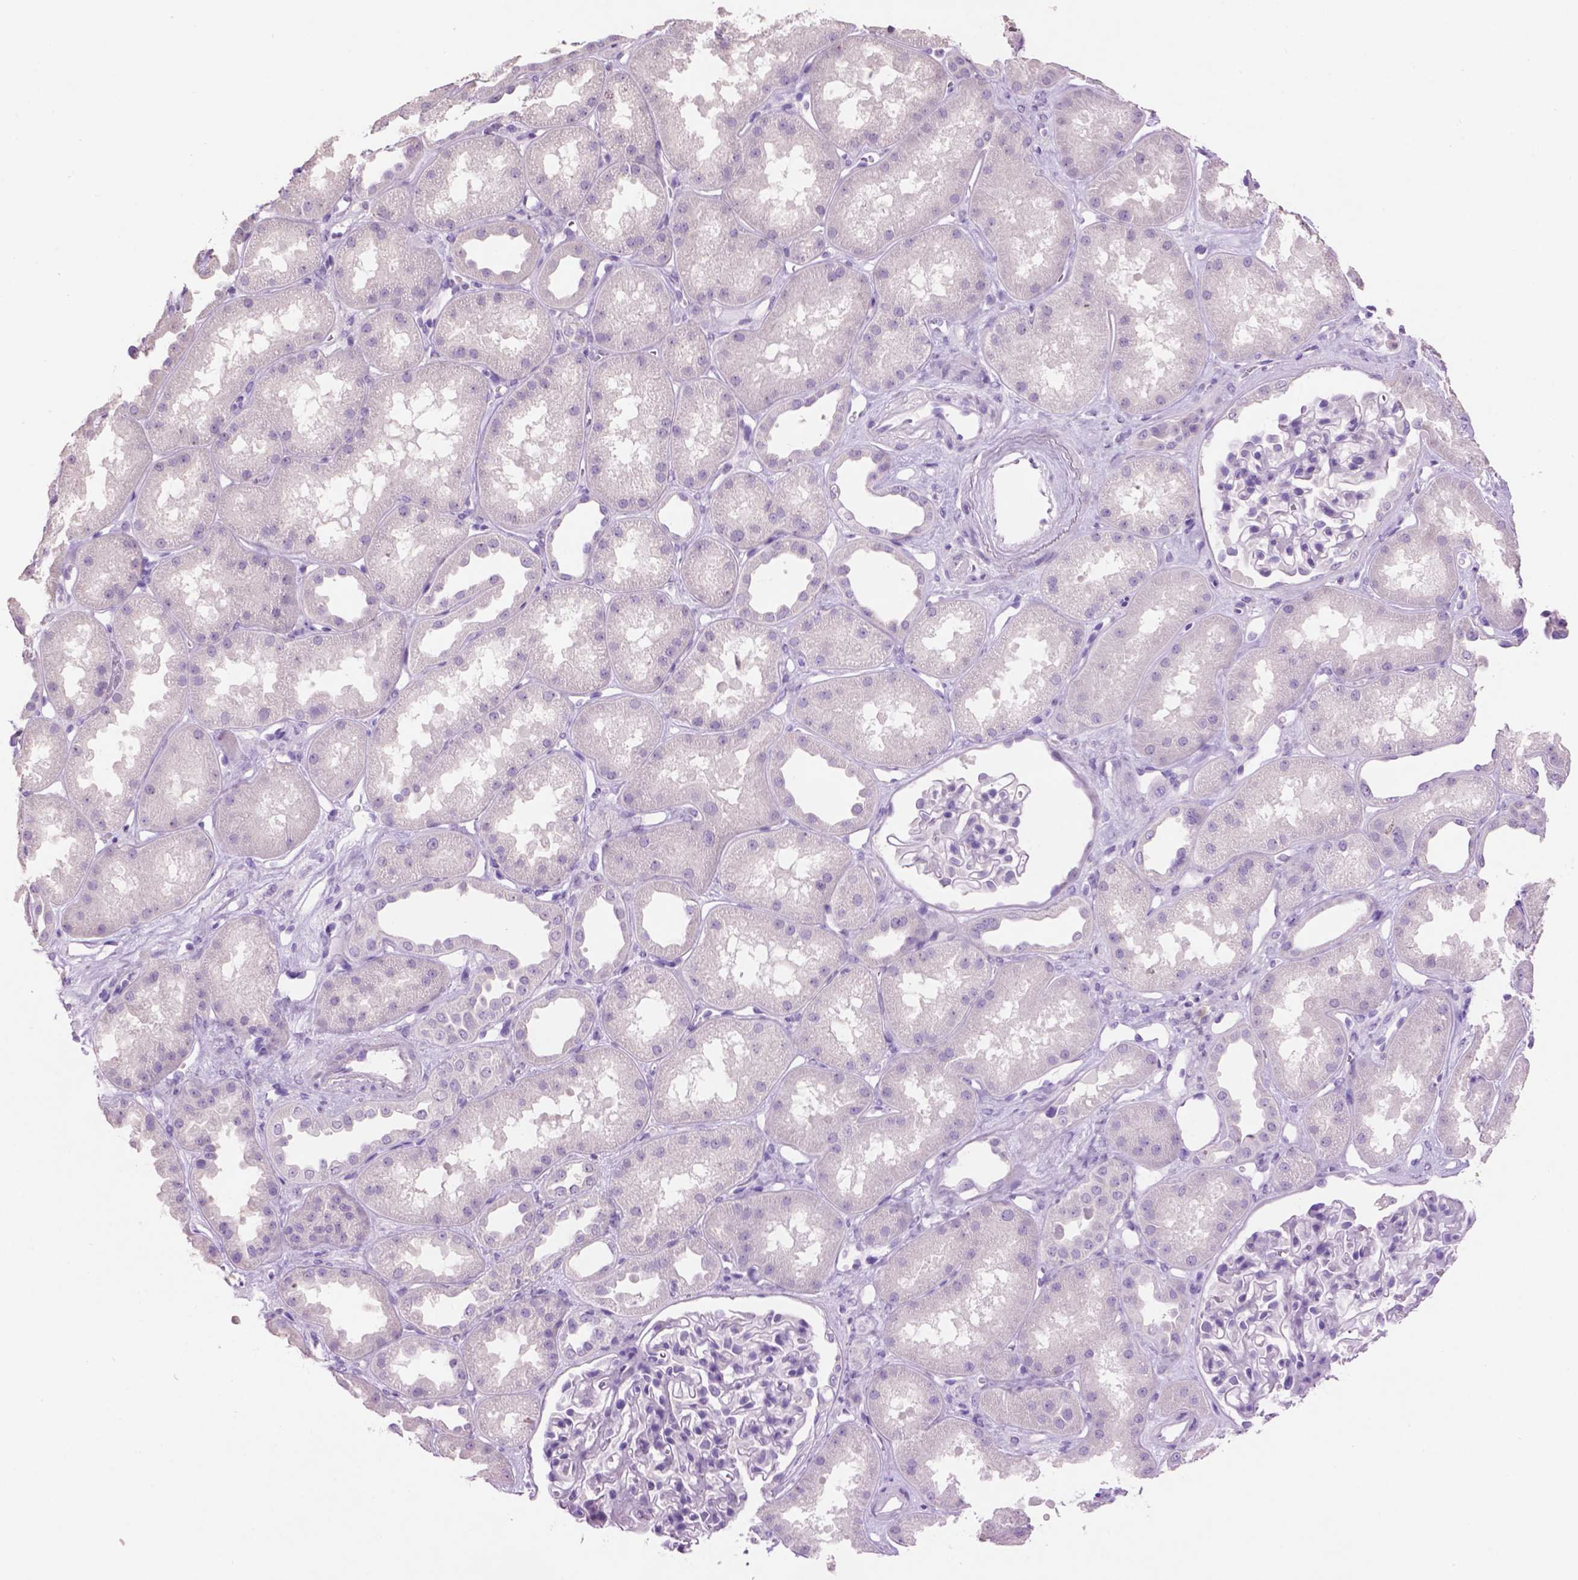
{"staining": {"intensity": "negative", "quantity": "none", "location": "none"}, "tissue": "kidney", "cell_type": "Cells in glomeruli", "image_type": "normal", "snomed": [{"axis": "morphology", "description": "Normal tissue, NOS"}, {"axis": "topography", "description": "Kidney"}], "caption": "DAB immunohistochemical staining of unremarkable human kidney exhibits no significant expression in cells in glomeruli.", "gene": "CRYBA4", "patient": {"sex": "male", "age": 61}}